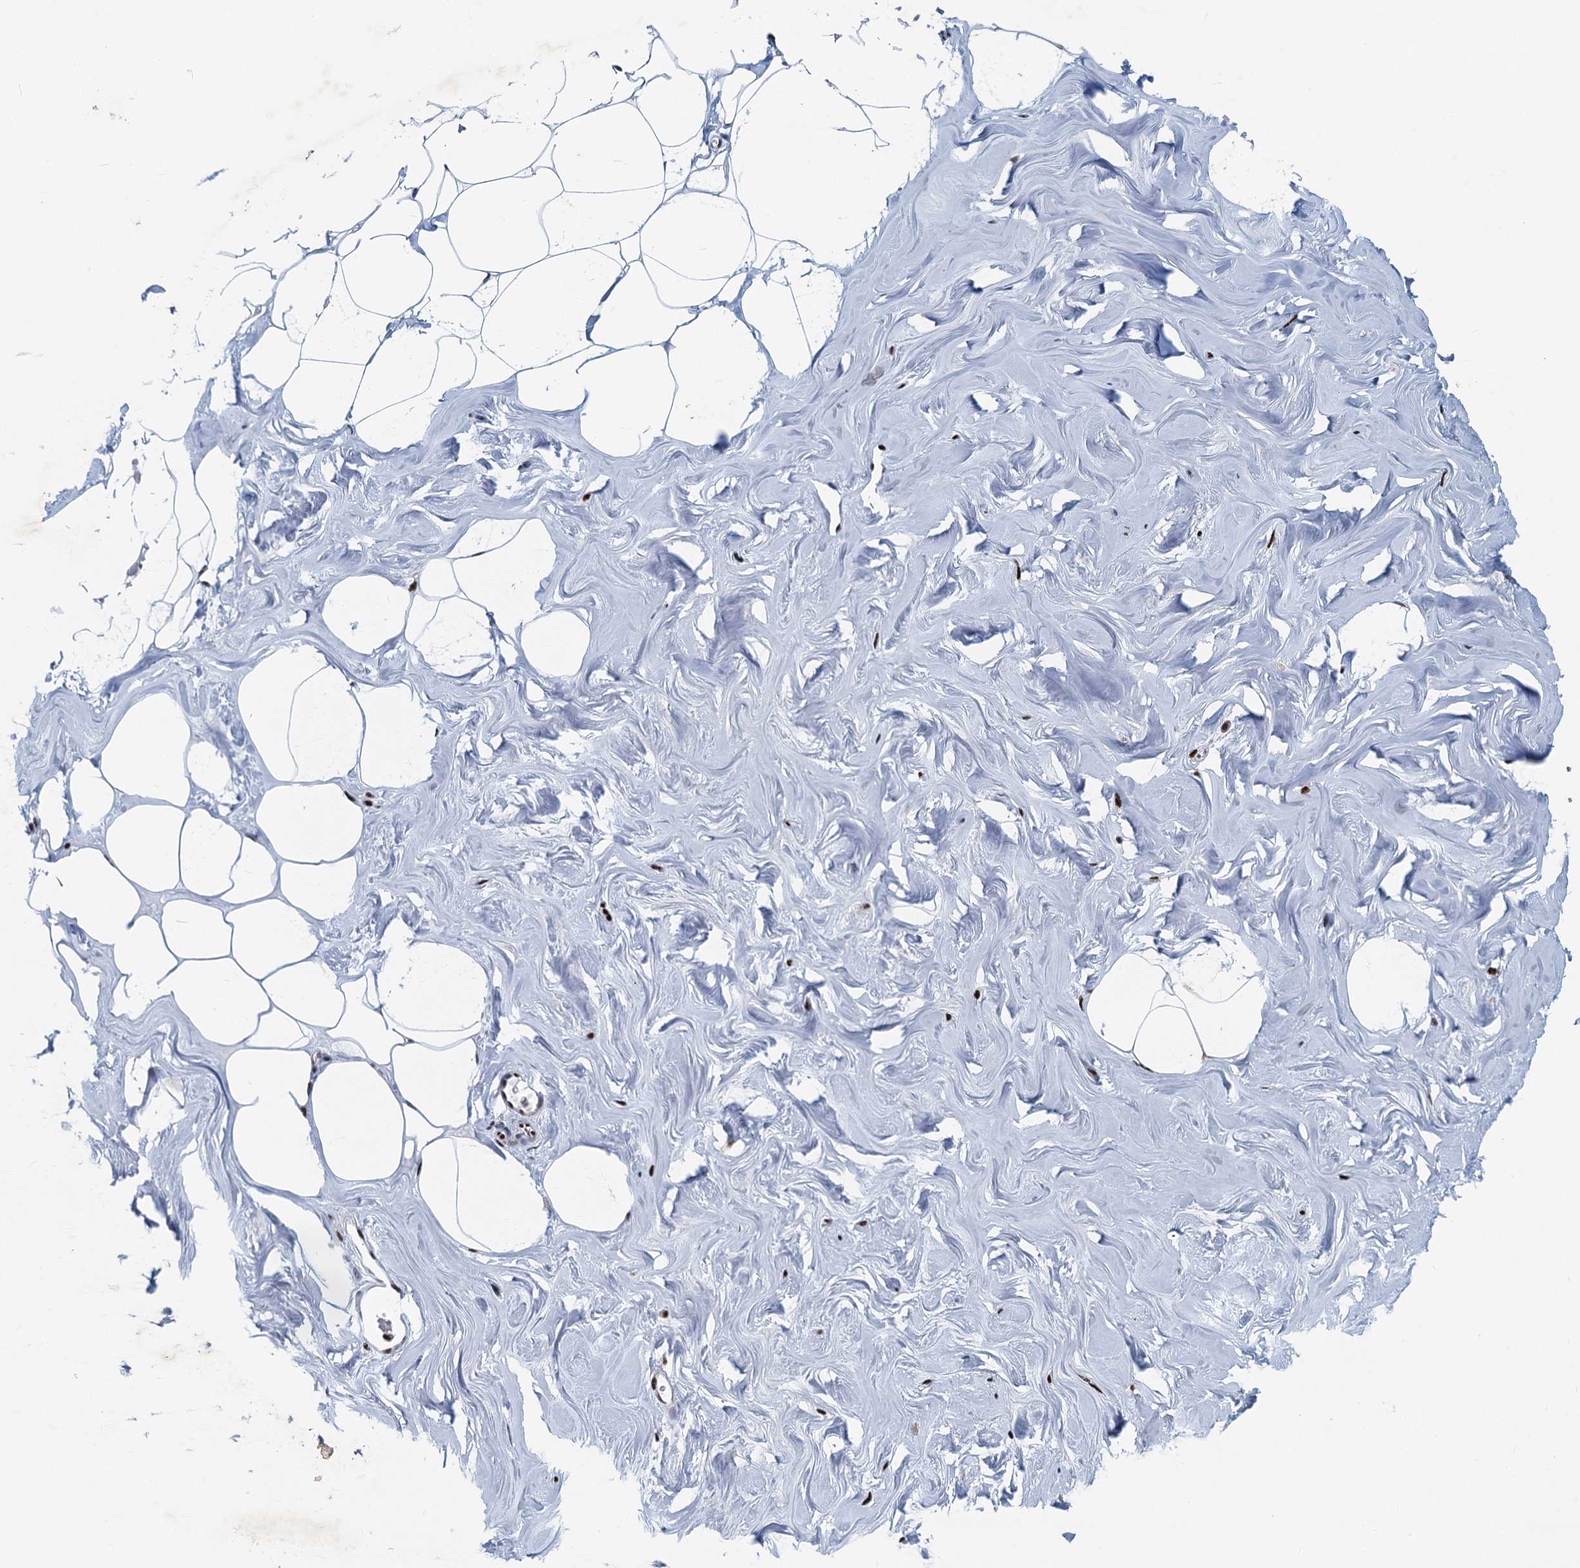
{"staining": {"intensity": "negative", "quantity": "none", "location": "none"}, "tissue": "adipose tissue", "cell_type": "Adipocytes", "image_type": "normal", "snomed": [{"axis": "morphology", "description": "Normal tissue, NOS"}, {"axis": "morphology", "description": "Fibrosis, NOS"}, {"axis": "topography", "description": "Breast"}, {"axis": "topography", "description": "Adipose tissue"}], "caption": "Histopathology image shows no significant protein expression in adipocytes of benign adipose tissue.", "gene": "ANKRD13D", "patient": {"sex": "female", "age": 39}}